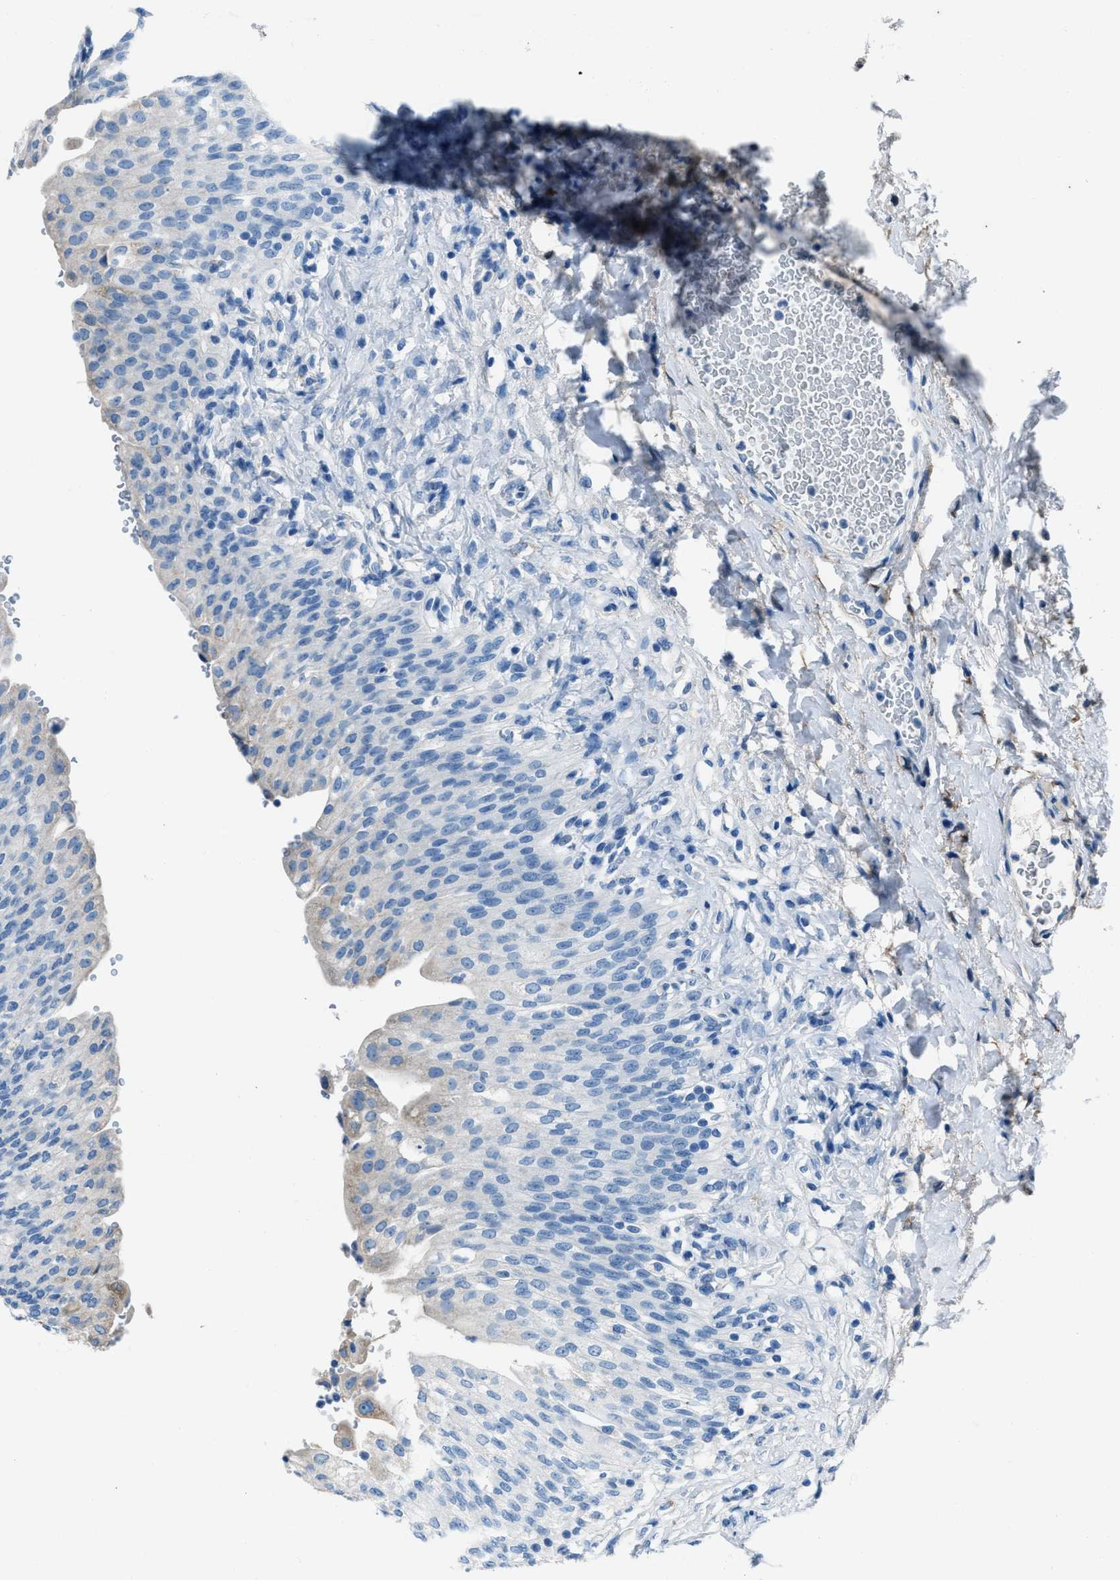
{"staining": {"intensity": "negative", "quantity": "none", "location": "none"}, "tissue": "urinary bladder", "cell_type": "Urothelial cells", "image_type": "normal", "snomed": [{"axis": "morphology", "description": "Urothelial carcinoma, High grade"}, {"axis": "topography", "description": "Urinary bladder"}], "caption": "DAB immunohistochemical staining of unremarkable urinary bladder reveals no significant positivity in urothelial cells. (Stains: DAB (3,3'-diaminobenzidine) immunohistochemistry with hematoxylin counter stain, Microscopy: brightfield microscopy at high magnification).", "gene": "AMACR", "patient": {"sex": "male", "age": 46}}